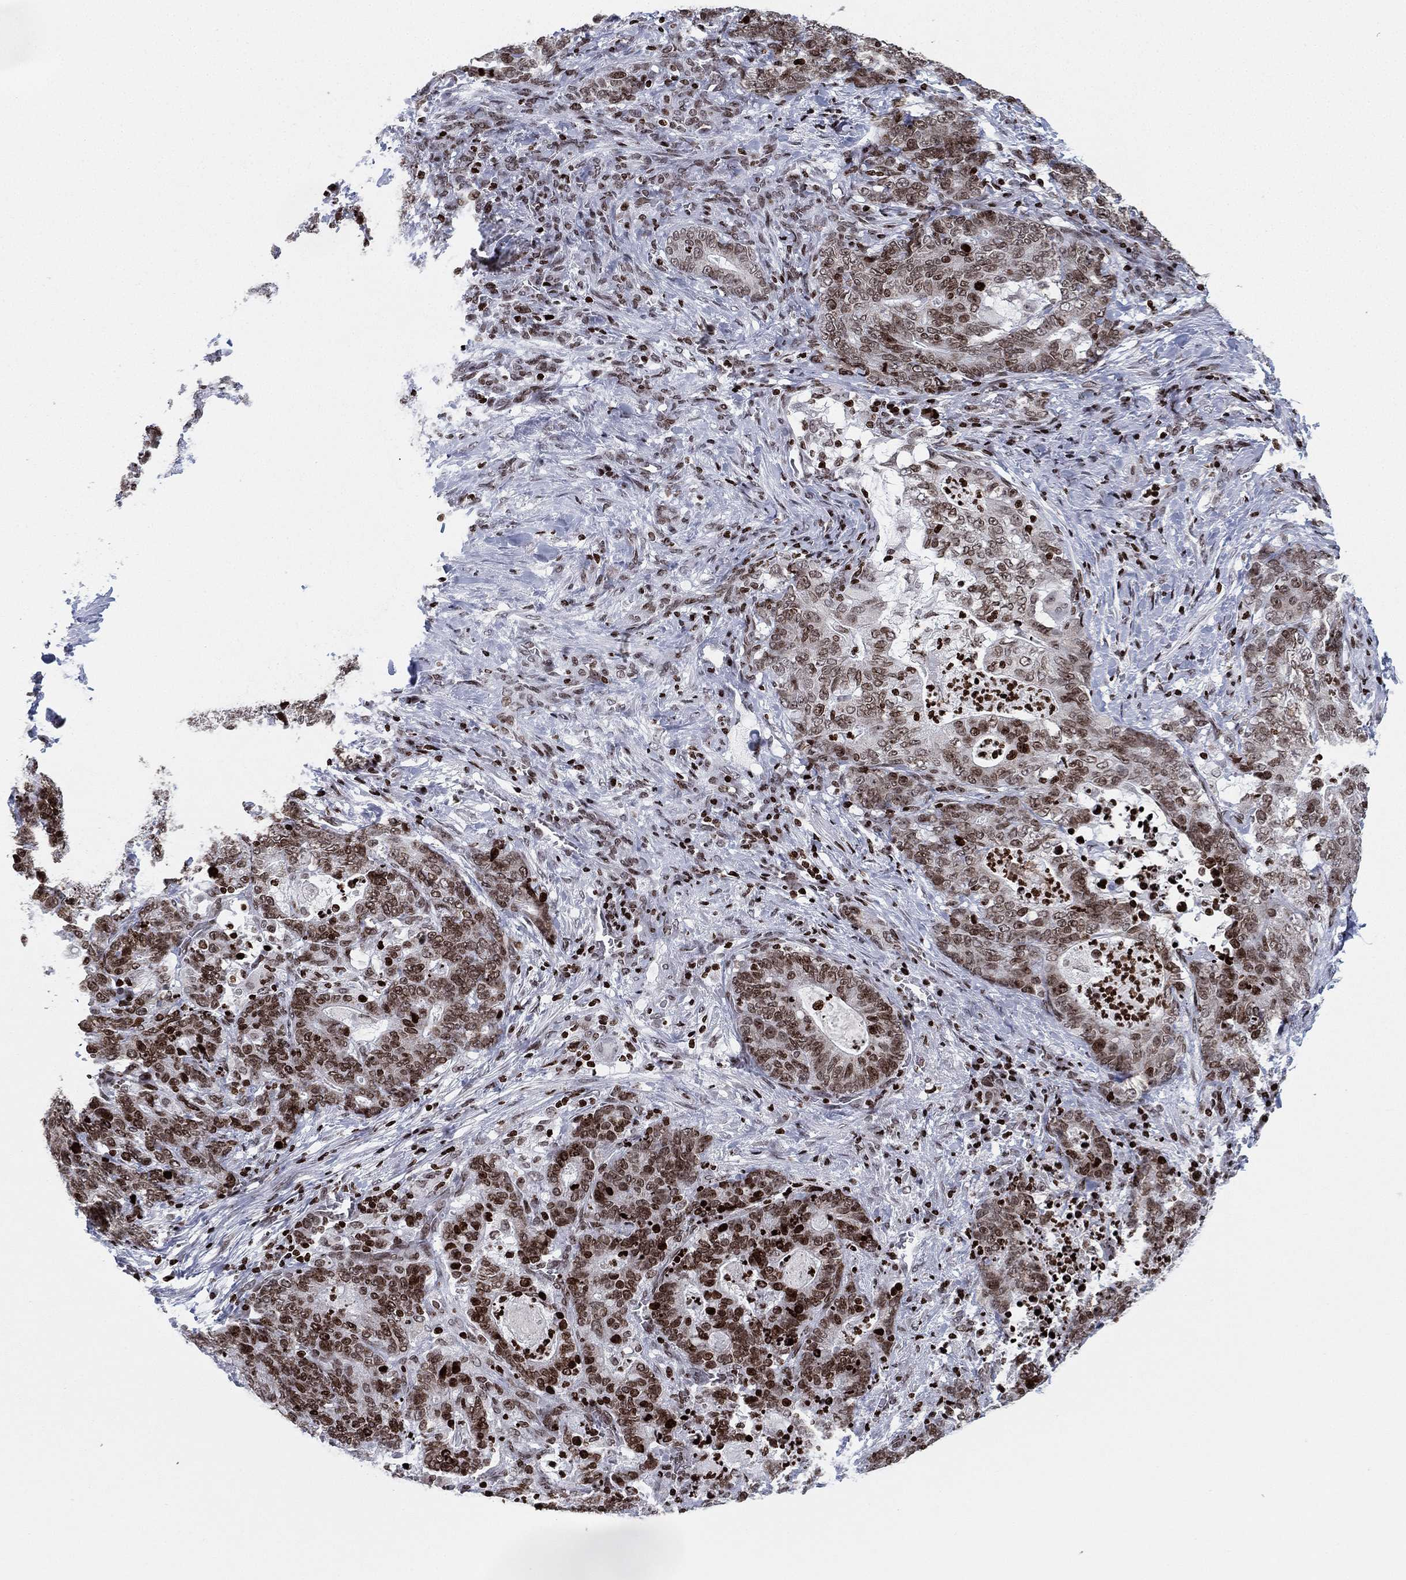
{"staining": {"intensity": "moderate", "quantity": "25%-75%", "location": "nuclear"}, "tissue": "stomach cancer", "cell_type": "Tumor cells", "image_type": "cancer", "snomed": [{"axis": "morphology", "description": "Normal tissue, NOS"}, {"axis": "morphology", "description": "Adenocarcinoma, NOS"}, {"axis": "topography", "description": "Stomach"}], "caption": "Immunohistochemistry (IHC) photomicrograph of human adenocarcinoma (stomach) stained for a protein (brown), which demonstrates medium levels of moderate nuclear staining in approximately 25%-75% of tumor cells.", "gene": "MFSD14A", "patient": {"sex": "female", "age": 64}}